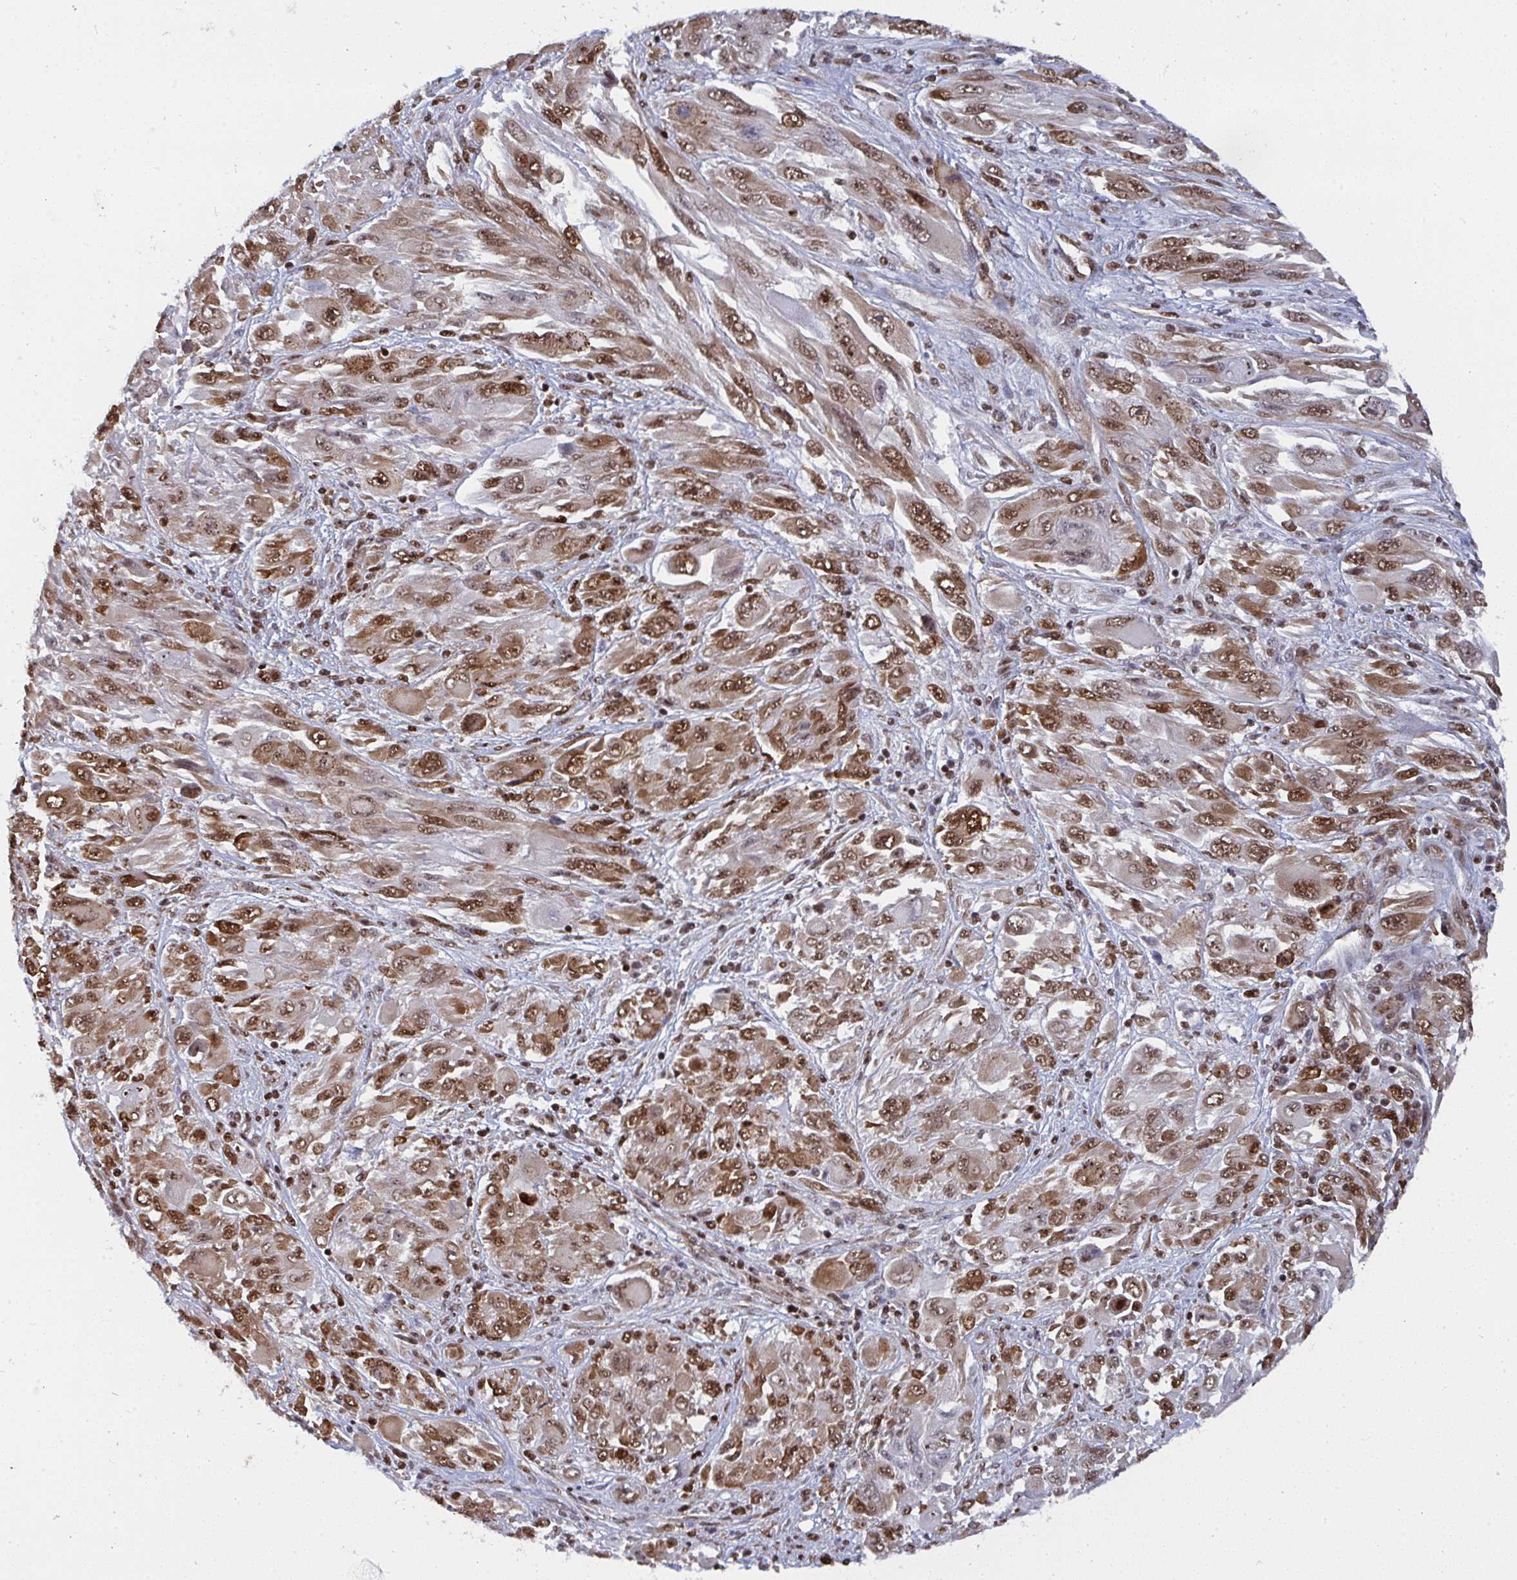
{"staining": {"intensity": "moderate", "quantity": ">75%", "location": "cytoplasmic/membranous,nuclear"}, "tissue": "melanoma", "cell_type": "Tumor cells", "image_type": "cancer", "snomed": [{"axis": "morphology", "description": "Malignant melanoma, NOS"}, {"axis": "topography", "description": "Skin"}], "caption": "Immunohistochemical staining of melanoma demonstrates medium levels of moderate cytoplasmic/membranous and nuclear protein staining in approximately >75% of tumor cells.", "gene": "GAR1", "patient": {"sex": "female", "age": 91}}